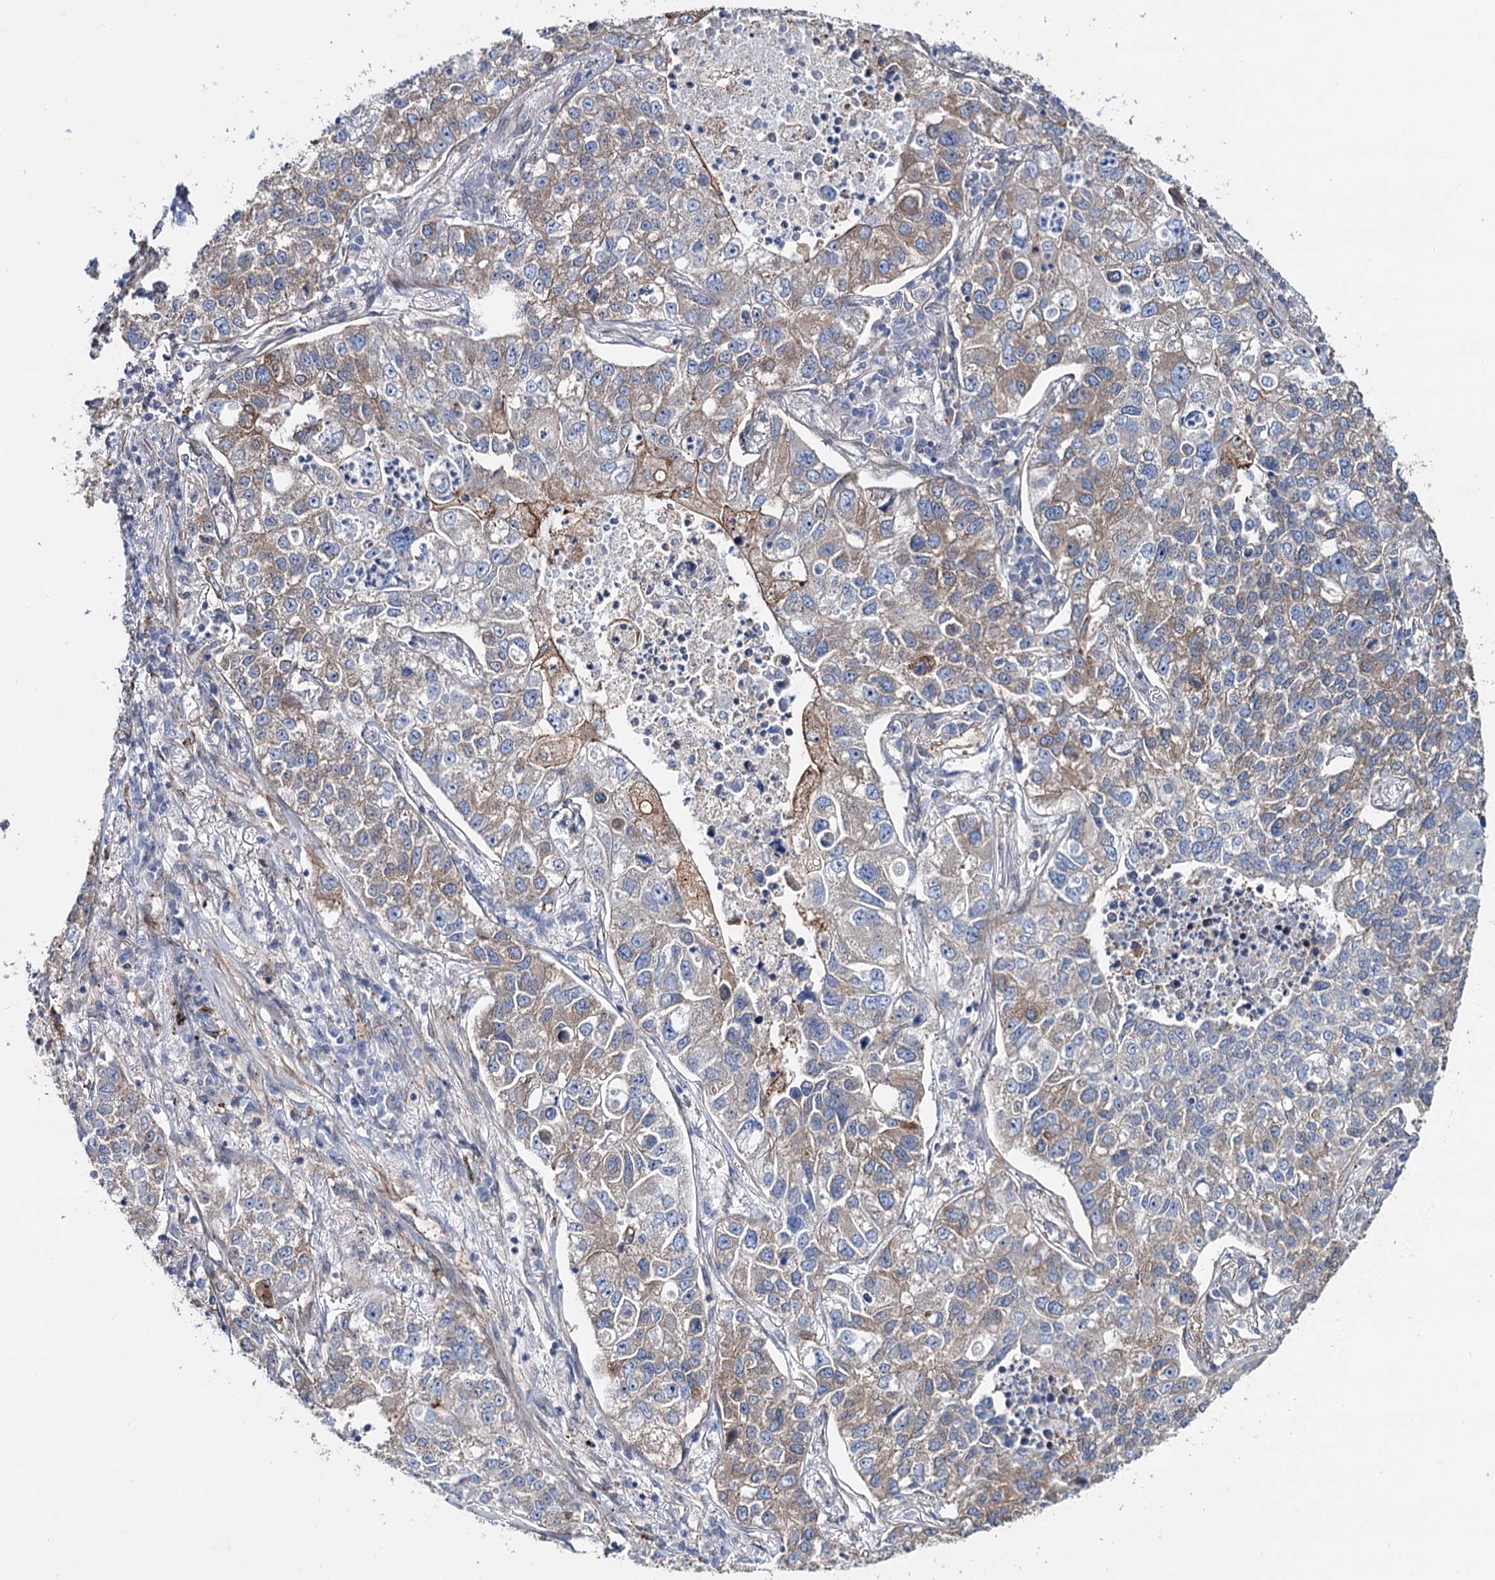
{"staining": {"intensity": "moderate", "quantity": "<25%", "location": "cytoplasmic/membranous"}, "tissue": "lung cancer", "cell_type": "Tumor cells", "image_type": "cancer", "snomed": [{"axis": "morphology", "description": "Adenocarcinoma, NOS"}, {"axis": "topography", "description": "Lung"}], "caption": "Immunohistochemistry (IHC) micrograph of neoplastic tissue: lung cancer stained using immunohistochemistry displays low levels of moderate protein expression localized specifically in the cytoplasmic/membranous of tumor cells, appearing as a cytoplasmic/membranous brown color.", "gene": "PTDSS2", "patient": {"sex": "male", "age": 49}}